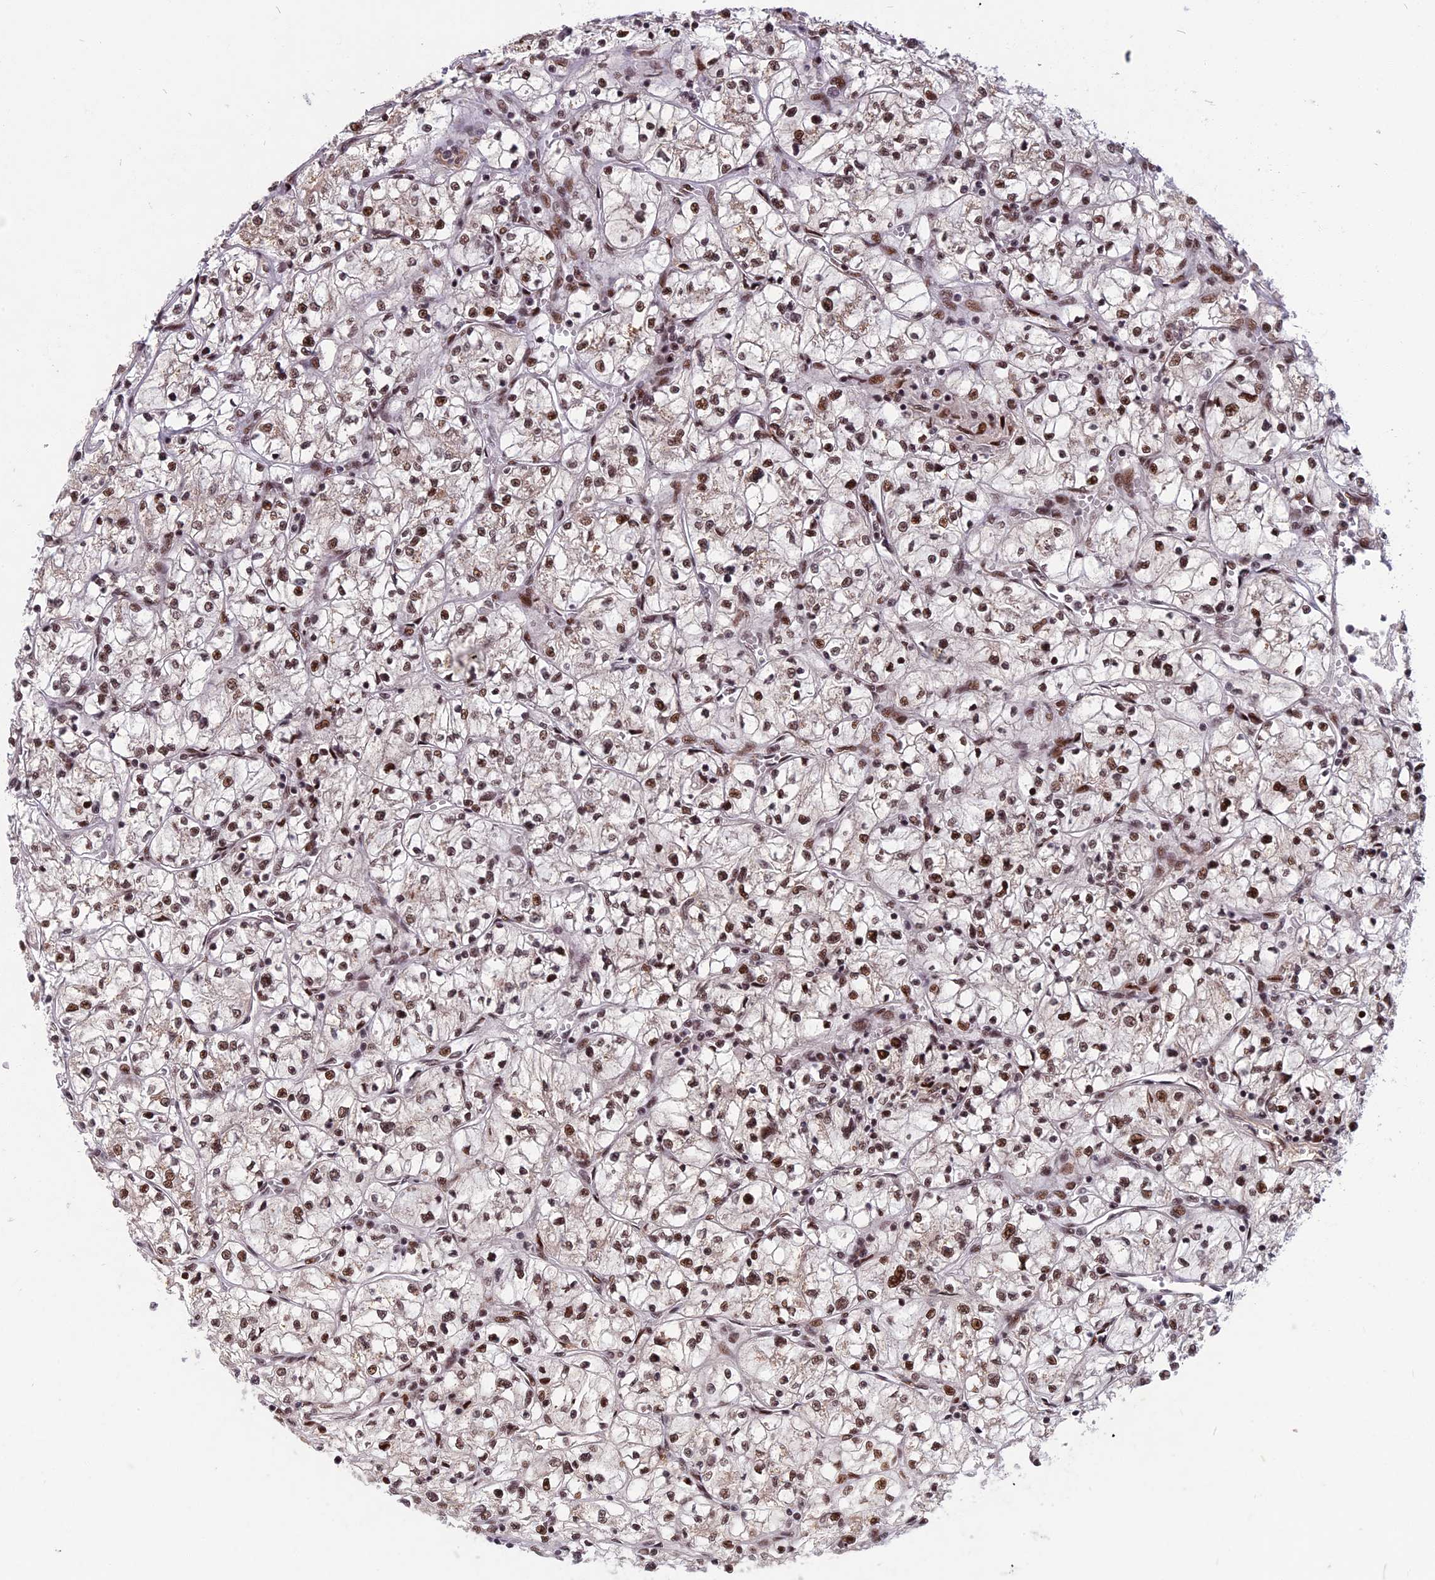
{"staining": {"intensity": "moderate", "quantity": ">75%", "location": "nuclear"}, "tissue": "renal cancer", "cell_type": "Tumor cells", "image_type": "cancer", "snomed": [{"axis": "morphology", "description": "Adenocarcinoma, NOS"}, {"axis": "topography", "description": "Kidney"}], "caption": "High-magnification brightfield microscopy of renal adenocarcinoma stained with DAB (3,3'-diaminobenzidine) (brown) and counterstained with hematoxylin (blue). tumor cells exhibit moderate nuclear positivity is seen in approximately>75% of cells. Nuclei are stained in blue.", "gene": "CDC7", "patient": {"sex": "female", "age": 64}}